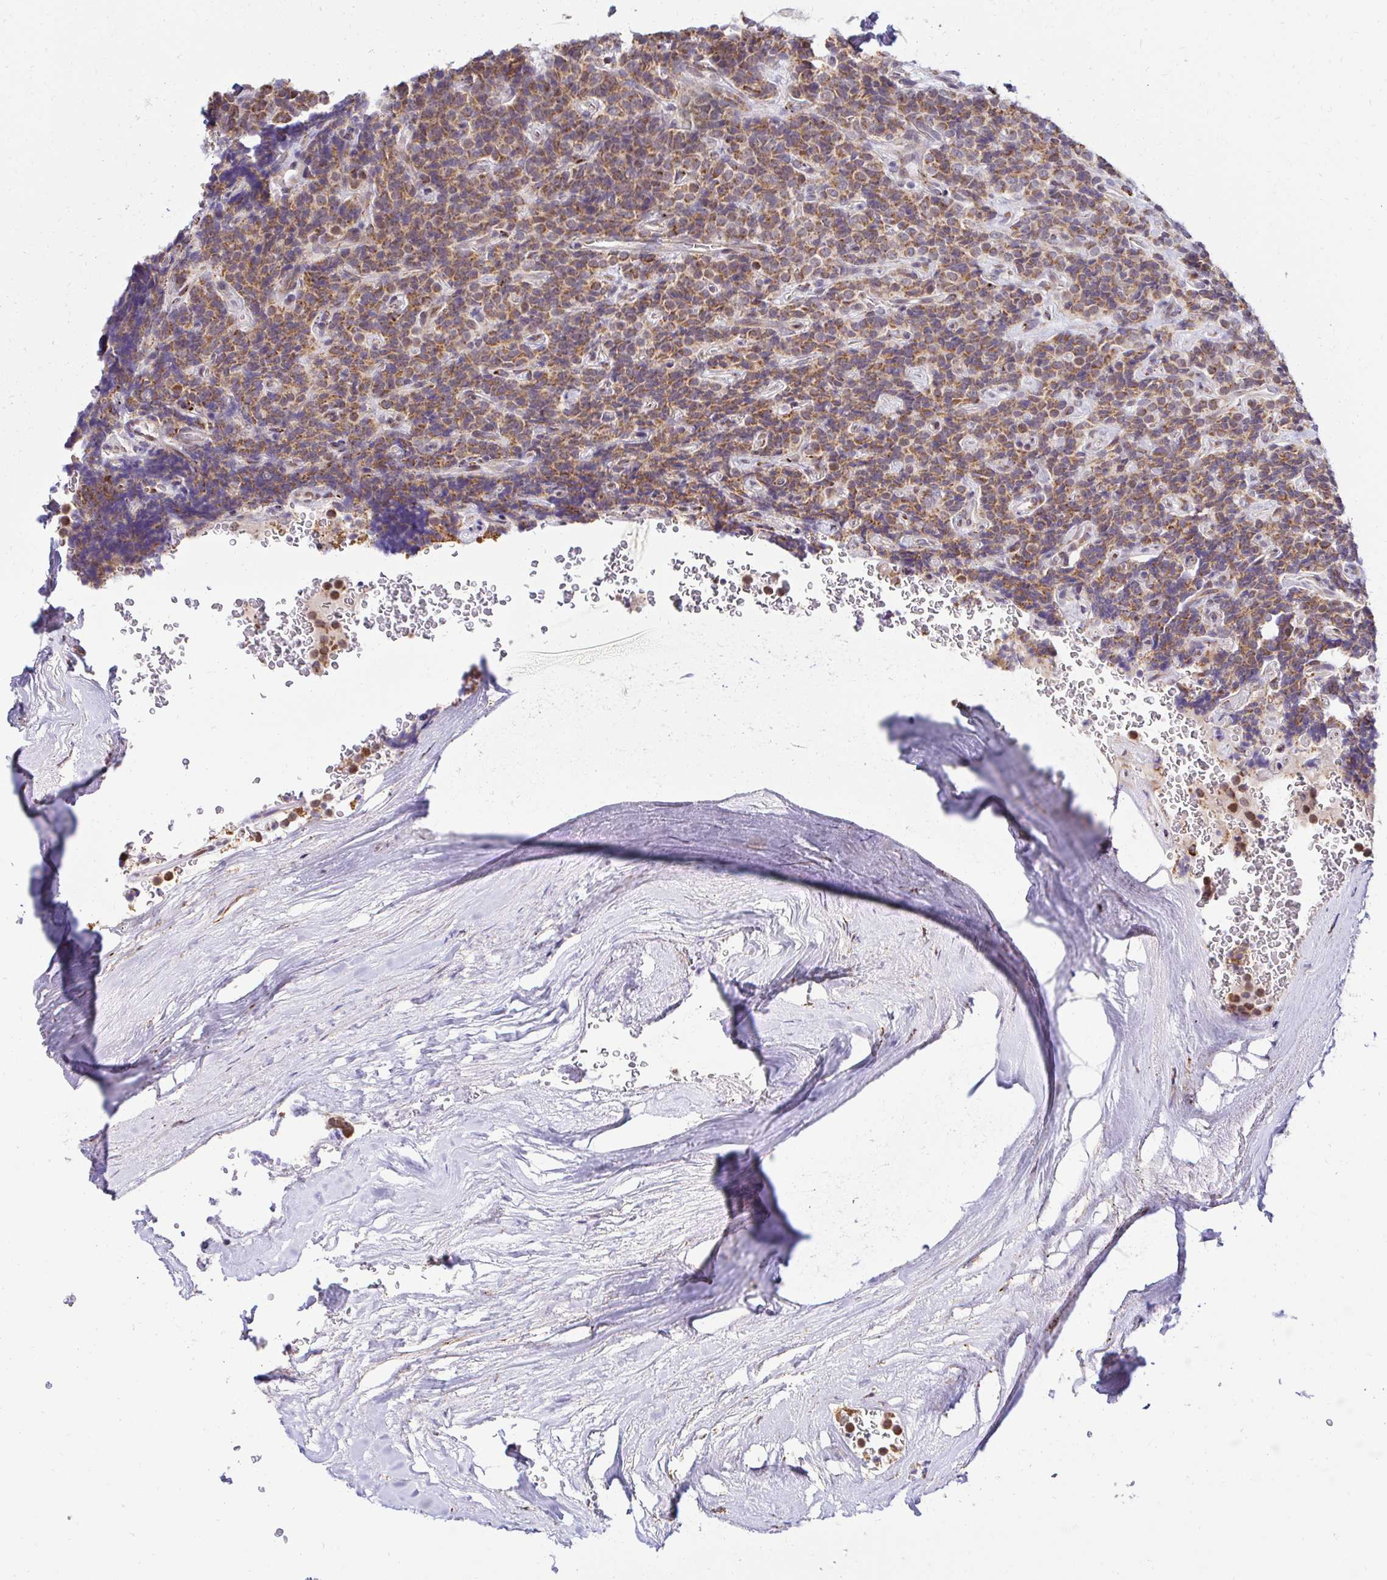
{"staining": {"intensity": "moderate", "quantity": ">75%", "location": "cytoplasmic/membranous"}, "tissue": "carcinoid", "cell_type": "Tumor cells", "image_type": "cancer", "snomed": [{"axis": "morphology", "description": "Carcinoid, malignant, NOS"}, {"axis": "topography", "description": "Pancreas"}], "caption": "Immunohistochemistry (DAB (3,3'-diaminobenzidine)) staining of human carcinoid shows moderate cytoplasmic/membranous protein expression in approximately >75% of tumor cells. The protein of interest is shown in brown color, while the nuclei are stained blue.", "gene": "HPS1", "patient": {"sex": "male", "age": 36}}